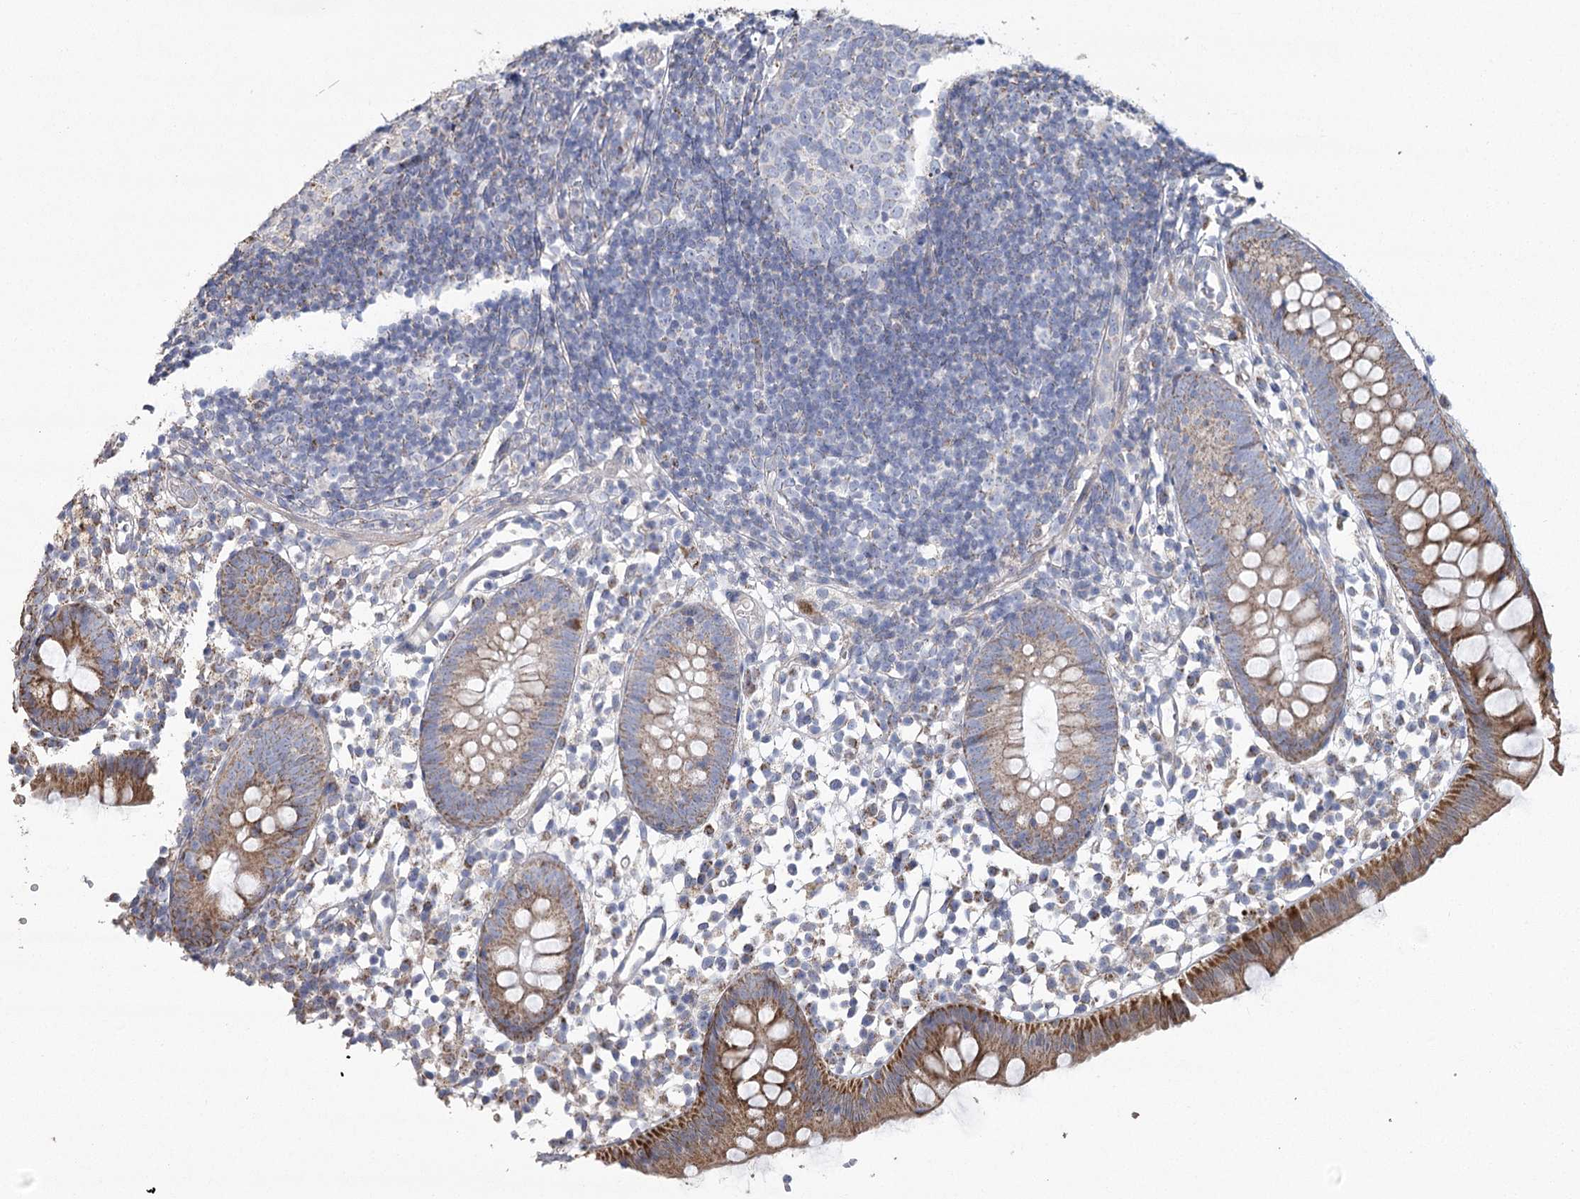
{"staining": {"intensity": "strong", "quantity": ">75%", "location": "cytoplasmic/membranous"}, "tissue": "appendix", "cell_type": "Glandular cells", "image_type": "normal", "snomed": [{"axis": "morphology", "description": "Normal tissue, NOS"}, {"axis": "topography", "description": "Appendix"}], "caption": "Strong cytoplasmic/membranous protein positivity is appreciated in approximately >75% of glandular cells in appendix.", "gene": "RANBP3L", "patient": {"sex": "female", "age": 20}}